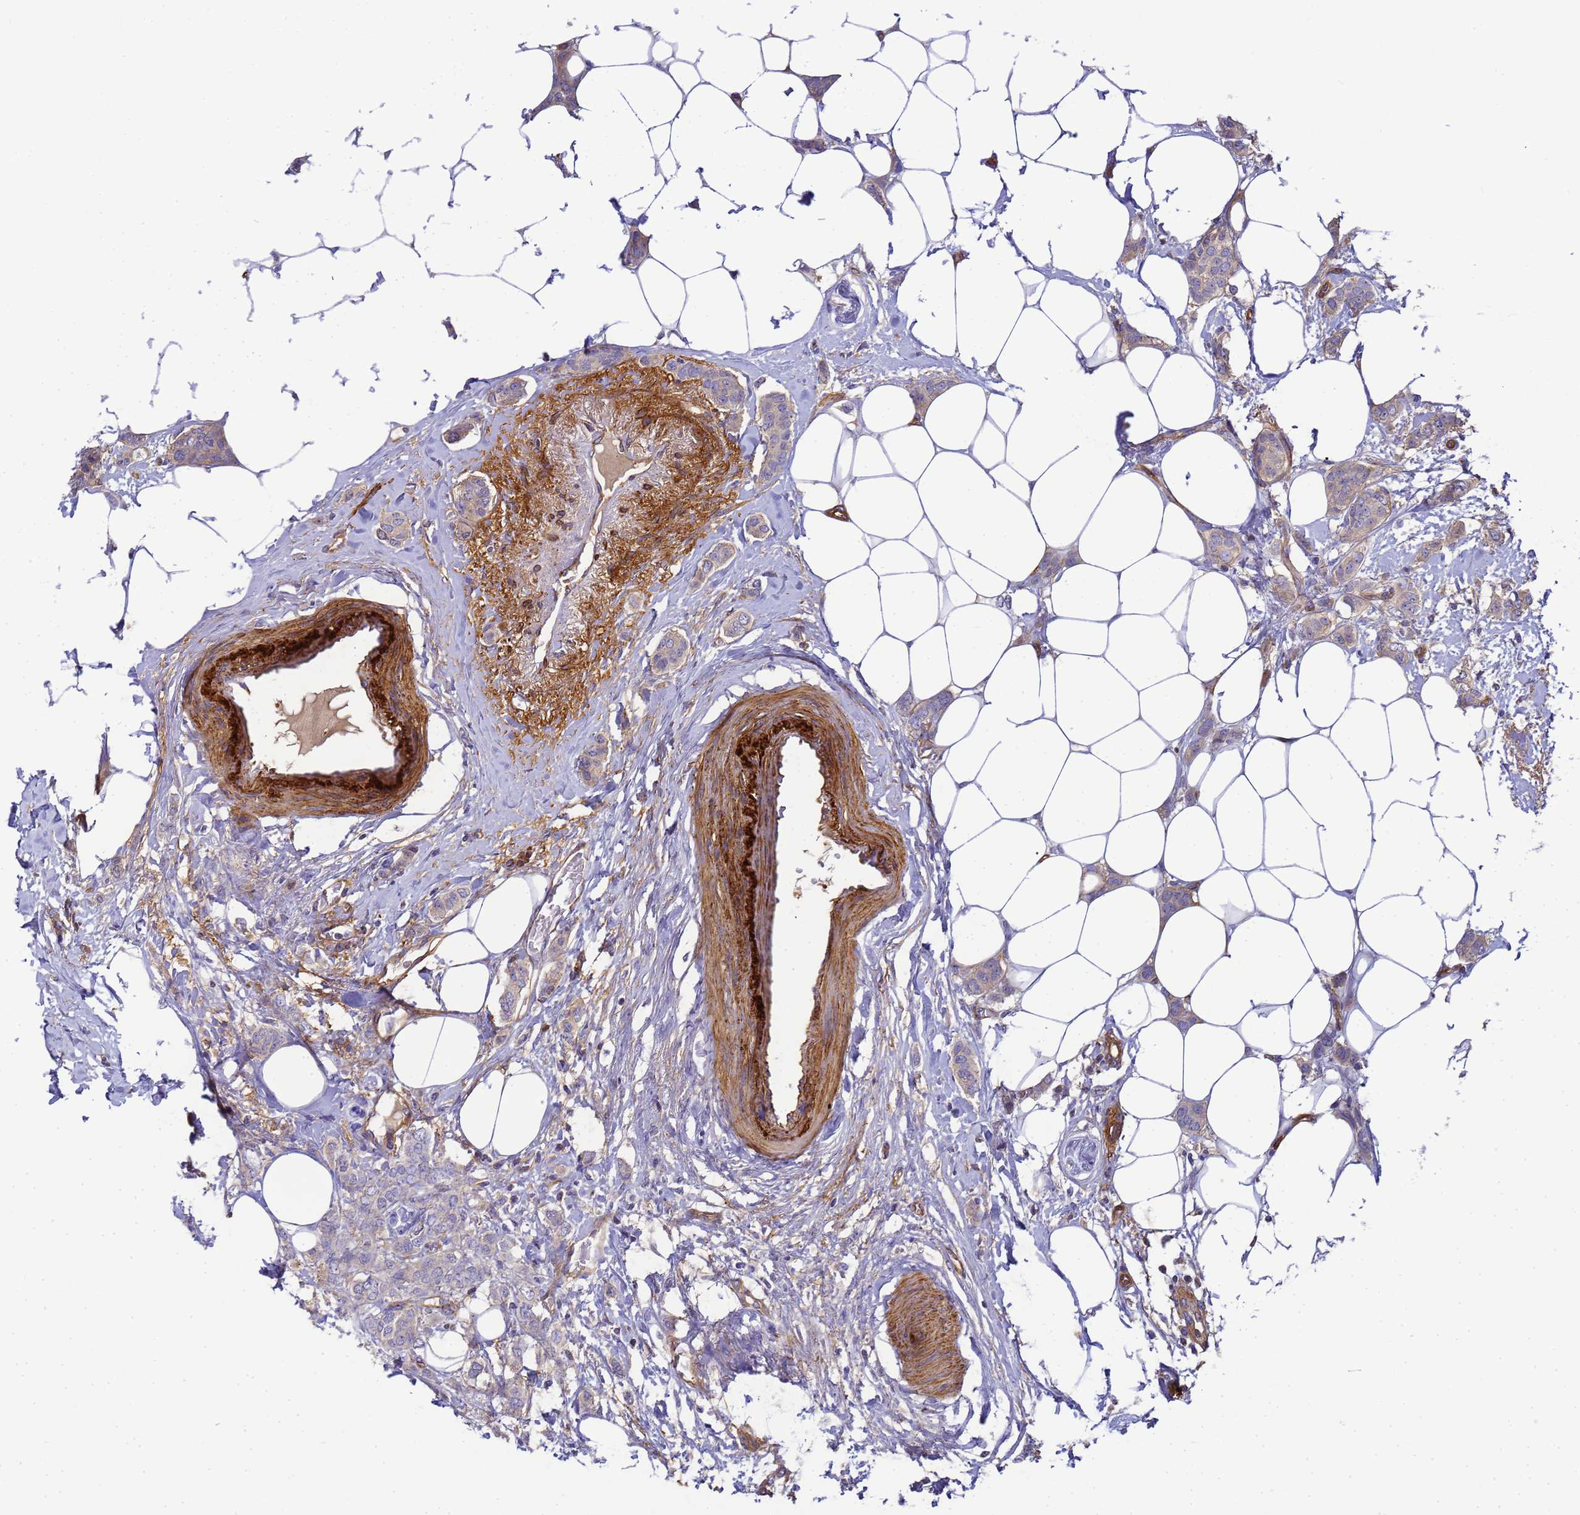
{"staining": {"intensity": "weak", "quantity": "<25%", "location": "cytoplasmic/membranous"}, "tissue": "breast cancer", "cell_type": "Tumor cells", "image_type": "cancer", "snomed": [{"axis": "morphology", "description": "Duct carcinoma"}, {"axis": "topography", "description": "Breast"}], "caption": "This histopathology image is of breast intraductal carcinoma stained with immunohistochemistry (IHC) to label a protein in brown with the nuclei are counter-stained blue. There is no staining in tumor cells.", "gene": "MYL12A", "patient": {"sex": "female", "age": 72}}